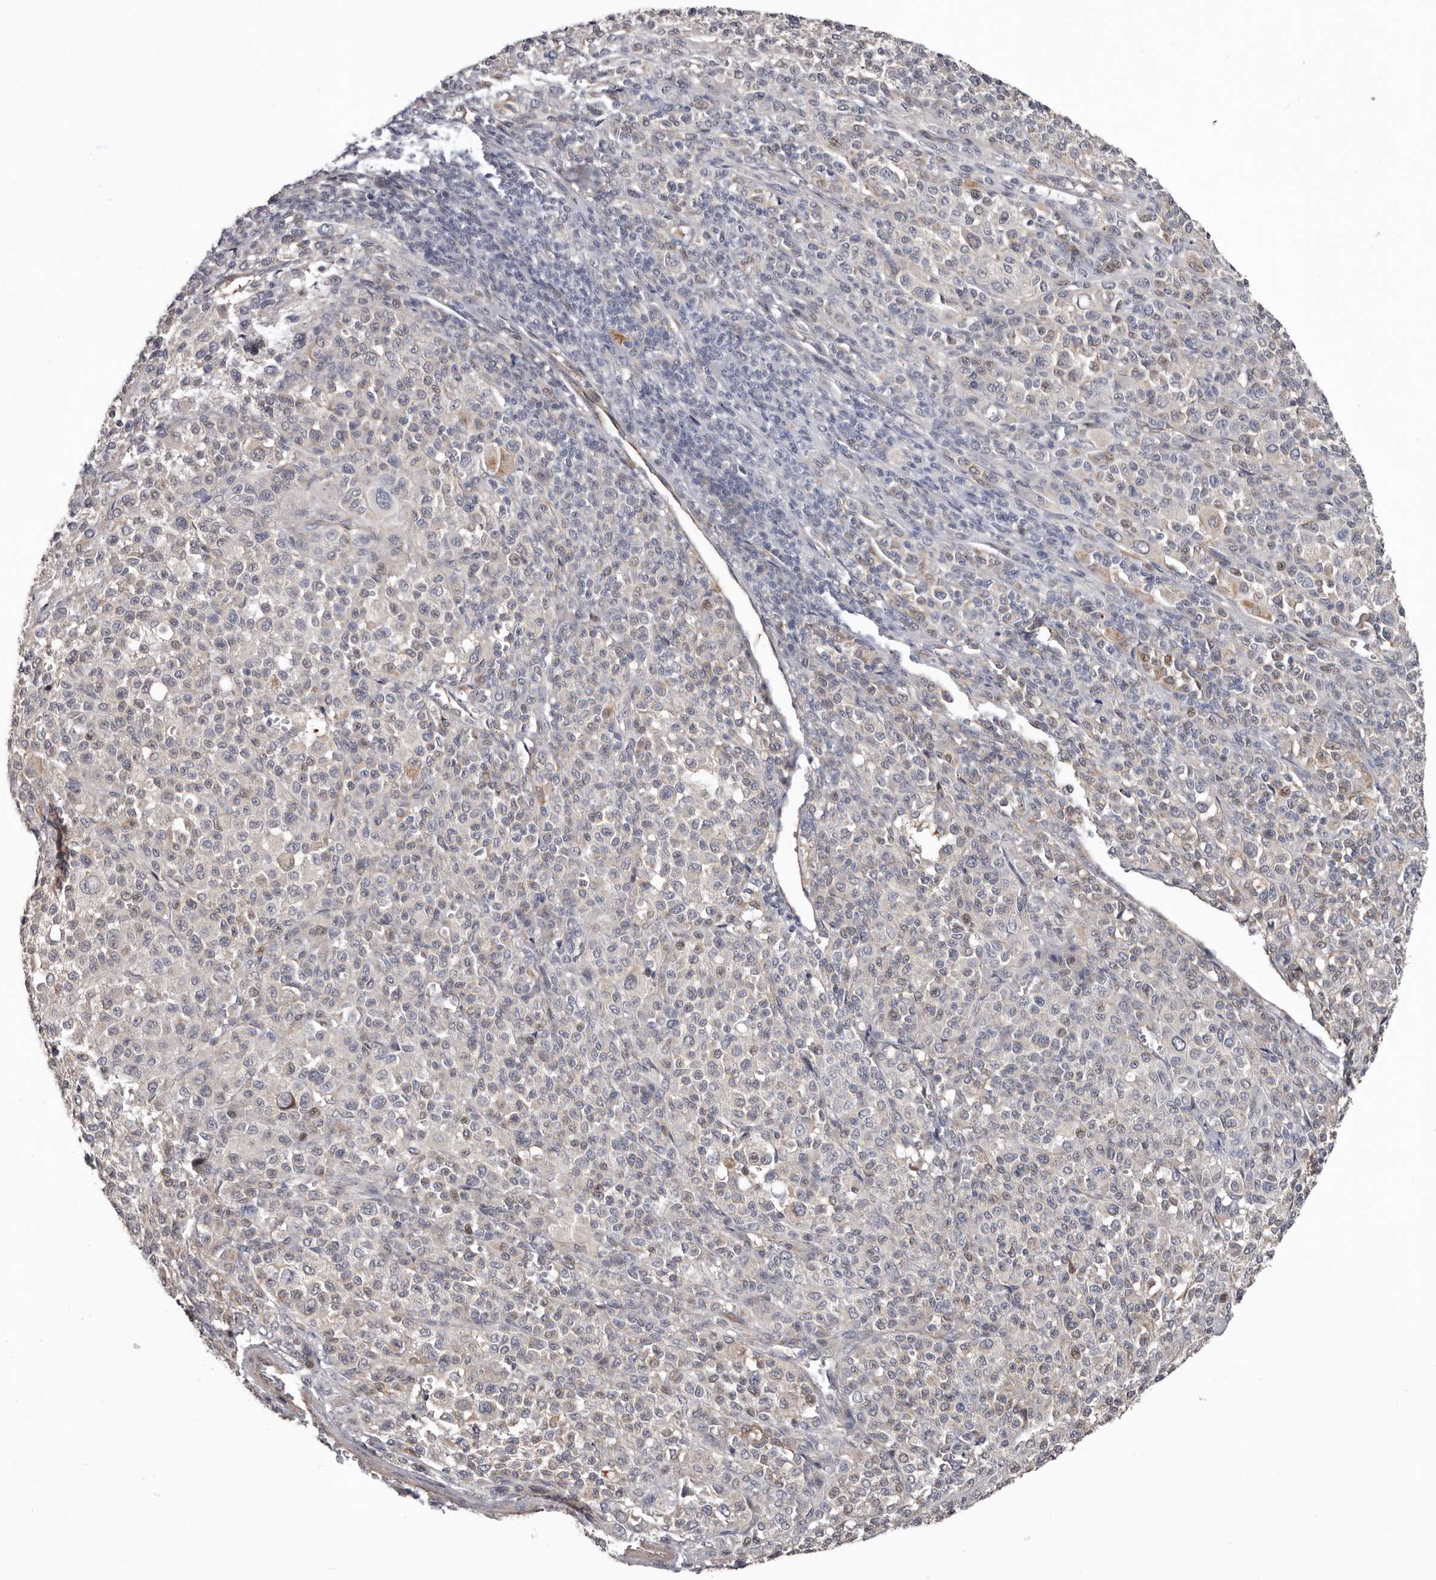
{"staining": {"intensity": "weak", "quantity": "25%-75%", "location": "cytoplasmic/membranous"}, "tissue": "melanoma", "cell_type": "Tumor cells", "image_type": "cancer", "snomed": [{"axis": "morphology", "description": "Malignant melanoma, Metastatic site"}, {"axis": "topography", "description": "Skin"}], "caption": "Tumor cells show low levels of weak cytoplasmic/membranous expression in about 25%-75% of cells in melanoma.", "gene": "RNF217", "patient": {"sex": "female", "age": 74}}